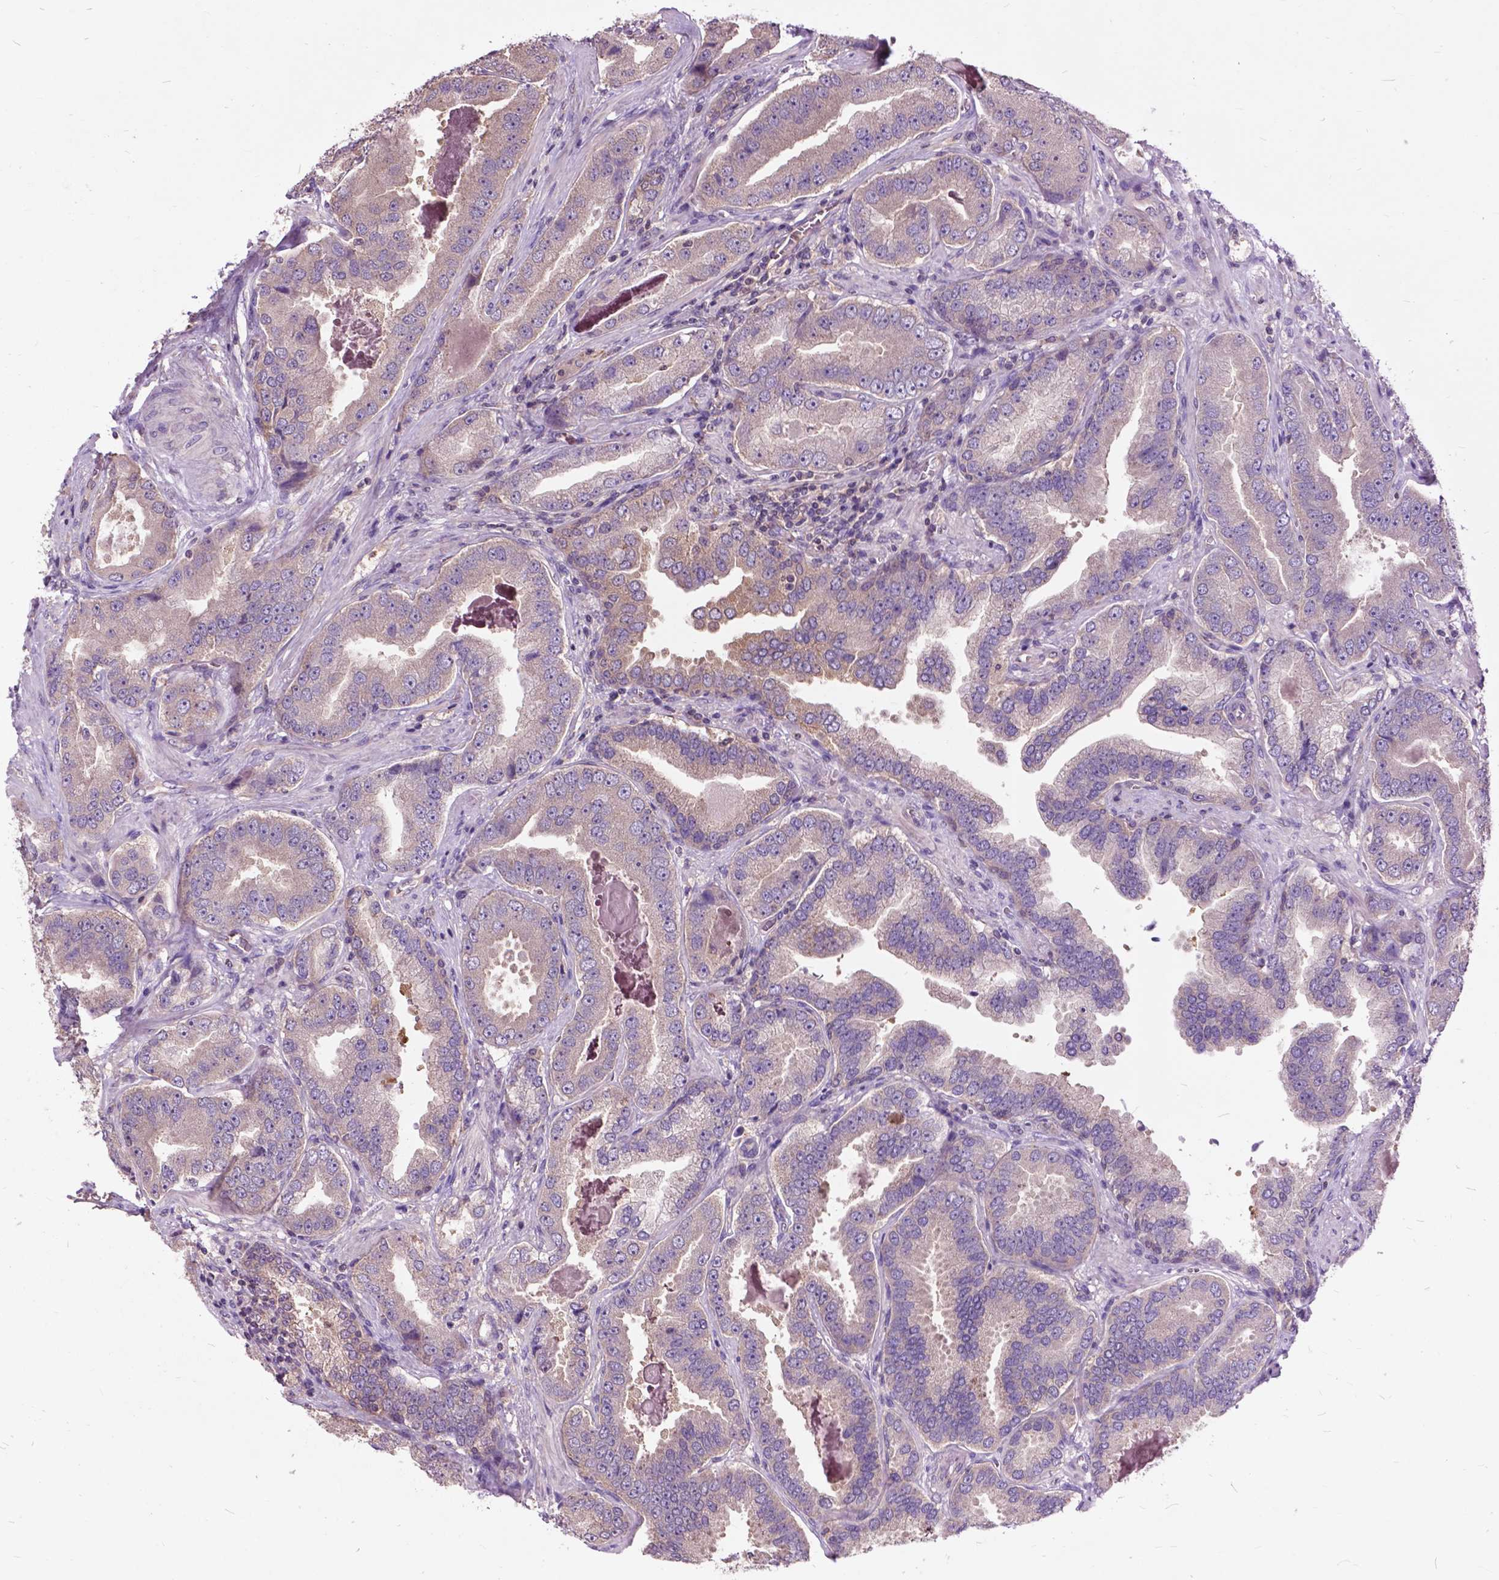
{"staining": {"intensity": "weak", "quantity": "25%-75%", "location": "cytoplasmic/membranous"}, "tissue": "prostate cancer", "cell_type": "Tumor cells", "image_type": "cancer", "snomed": [{"axis": "morphology", "description": "Adenocarcinoma, NOS"}, {"axis": "topography", "description": "Prostate"}], "caption": "An image showing weak cytoplasmic/membranous staining in approximately 25%-75% of tumor cells in prostate adenocarcinoma, as visualized by brown immunohistochemical staining.", "gene": "ARAF", "patient": {"sex": "male", "age": 64}}